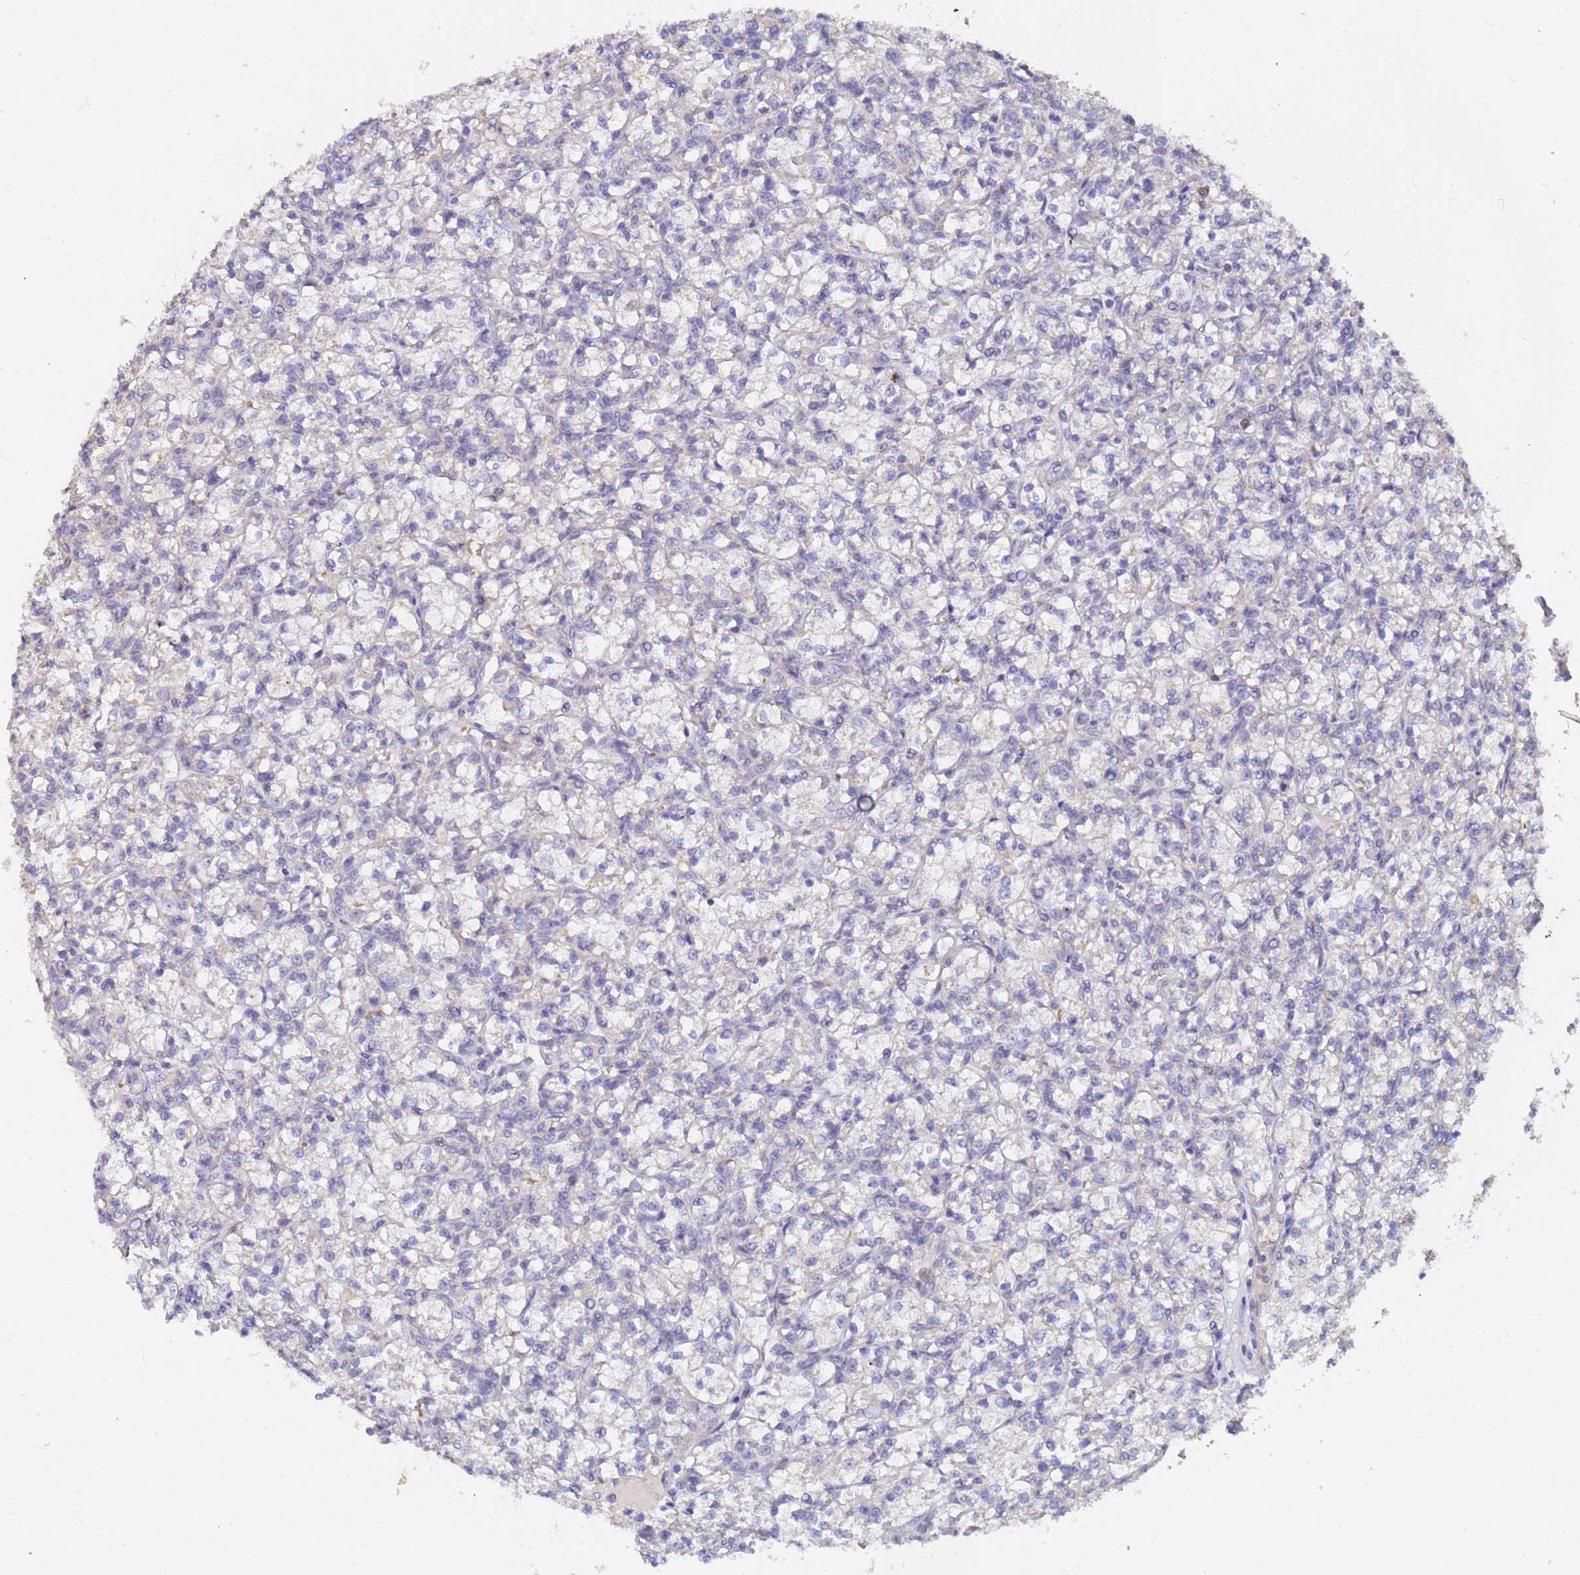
{"staining": {"intensity": "negative", "quantity": "none", "location": "none"}, "tissue": "renal cancer", "cell_type": "Tumor cells", "image_type": "cancer", "snomed": [{"axis": "morphology", "description": "Adenocarcinoma, NOS"}, {"axis": "topography", "description": "Kidney"}], "caption": "DAB immunohistochemical staining of renal cancer (adenocarcinoma) displays no significant expression in tumor cells.", "gene": "IHO1", "patient": {"sex": "female", "age": 59}}